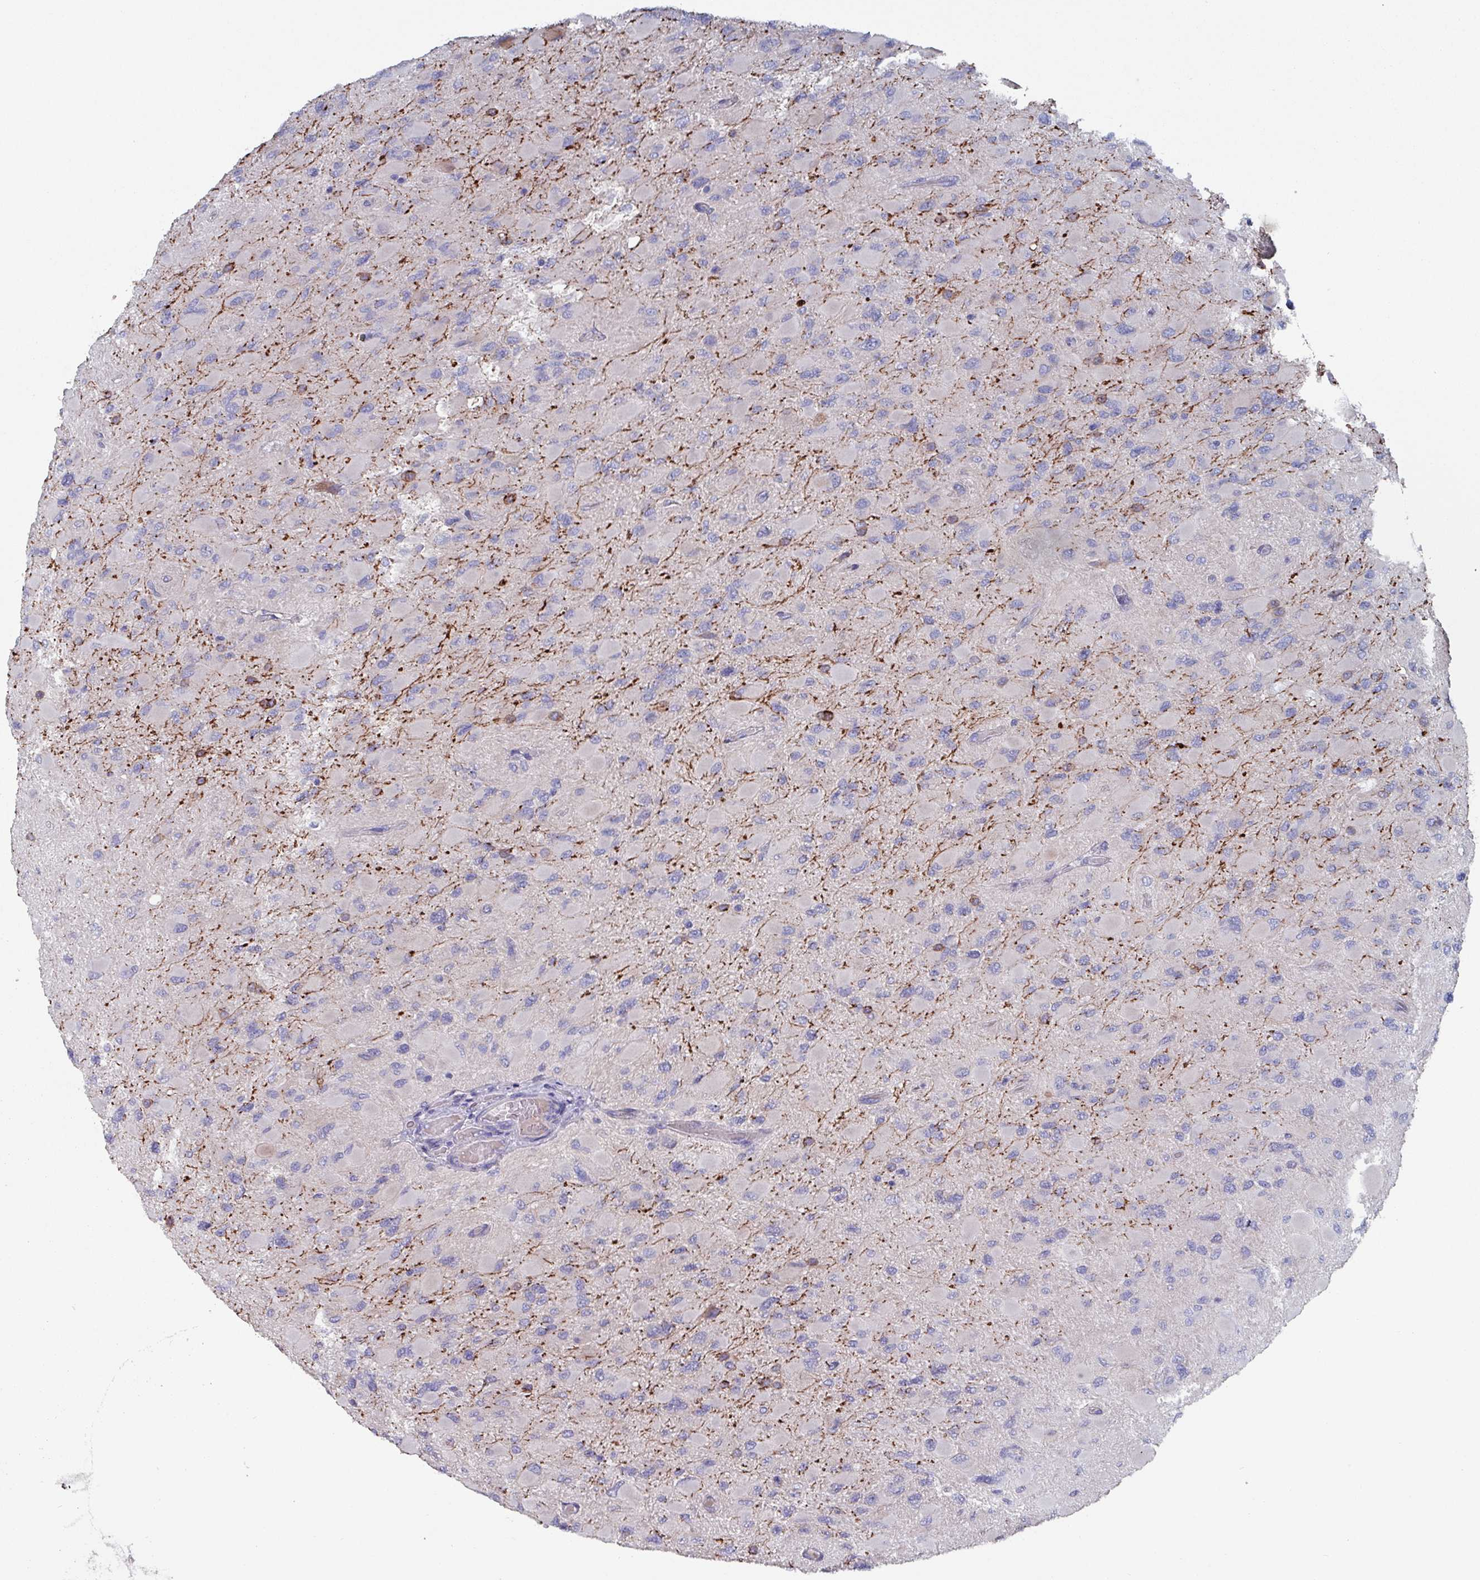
{"staining": {"intensity": "negative", "quantity": "none", "location": "none"}, "tissue": "glioma", "cell_type": "Tumor cells", "image_type": "cancer", "snomed": [{"axis": "morphology", "description": "Glioma, malignant, High grade"}, {"axis": "topography", "description": "Cerebral cortex"}], "caption": "An image of human glioma is negative for staining in tumor cells.", "gene": "DRD5", "patient": {"sex": "female", "age": 36}}